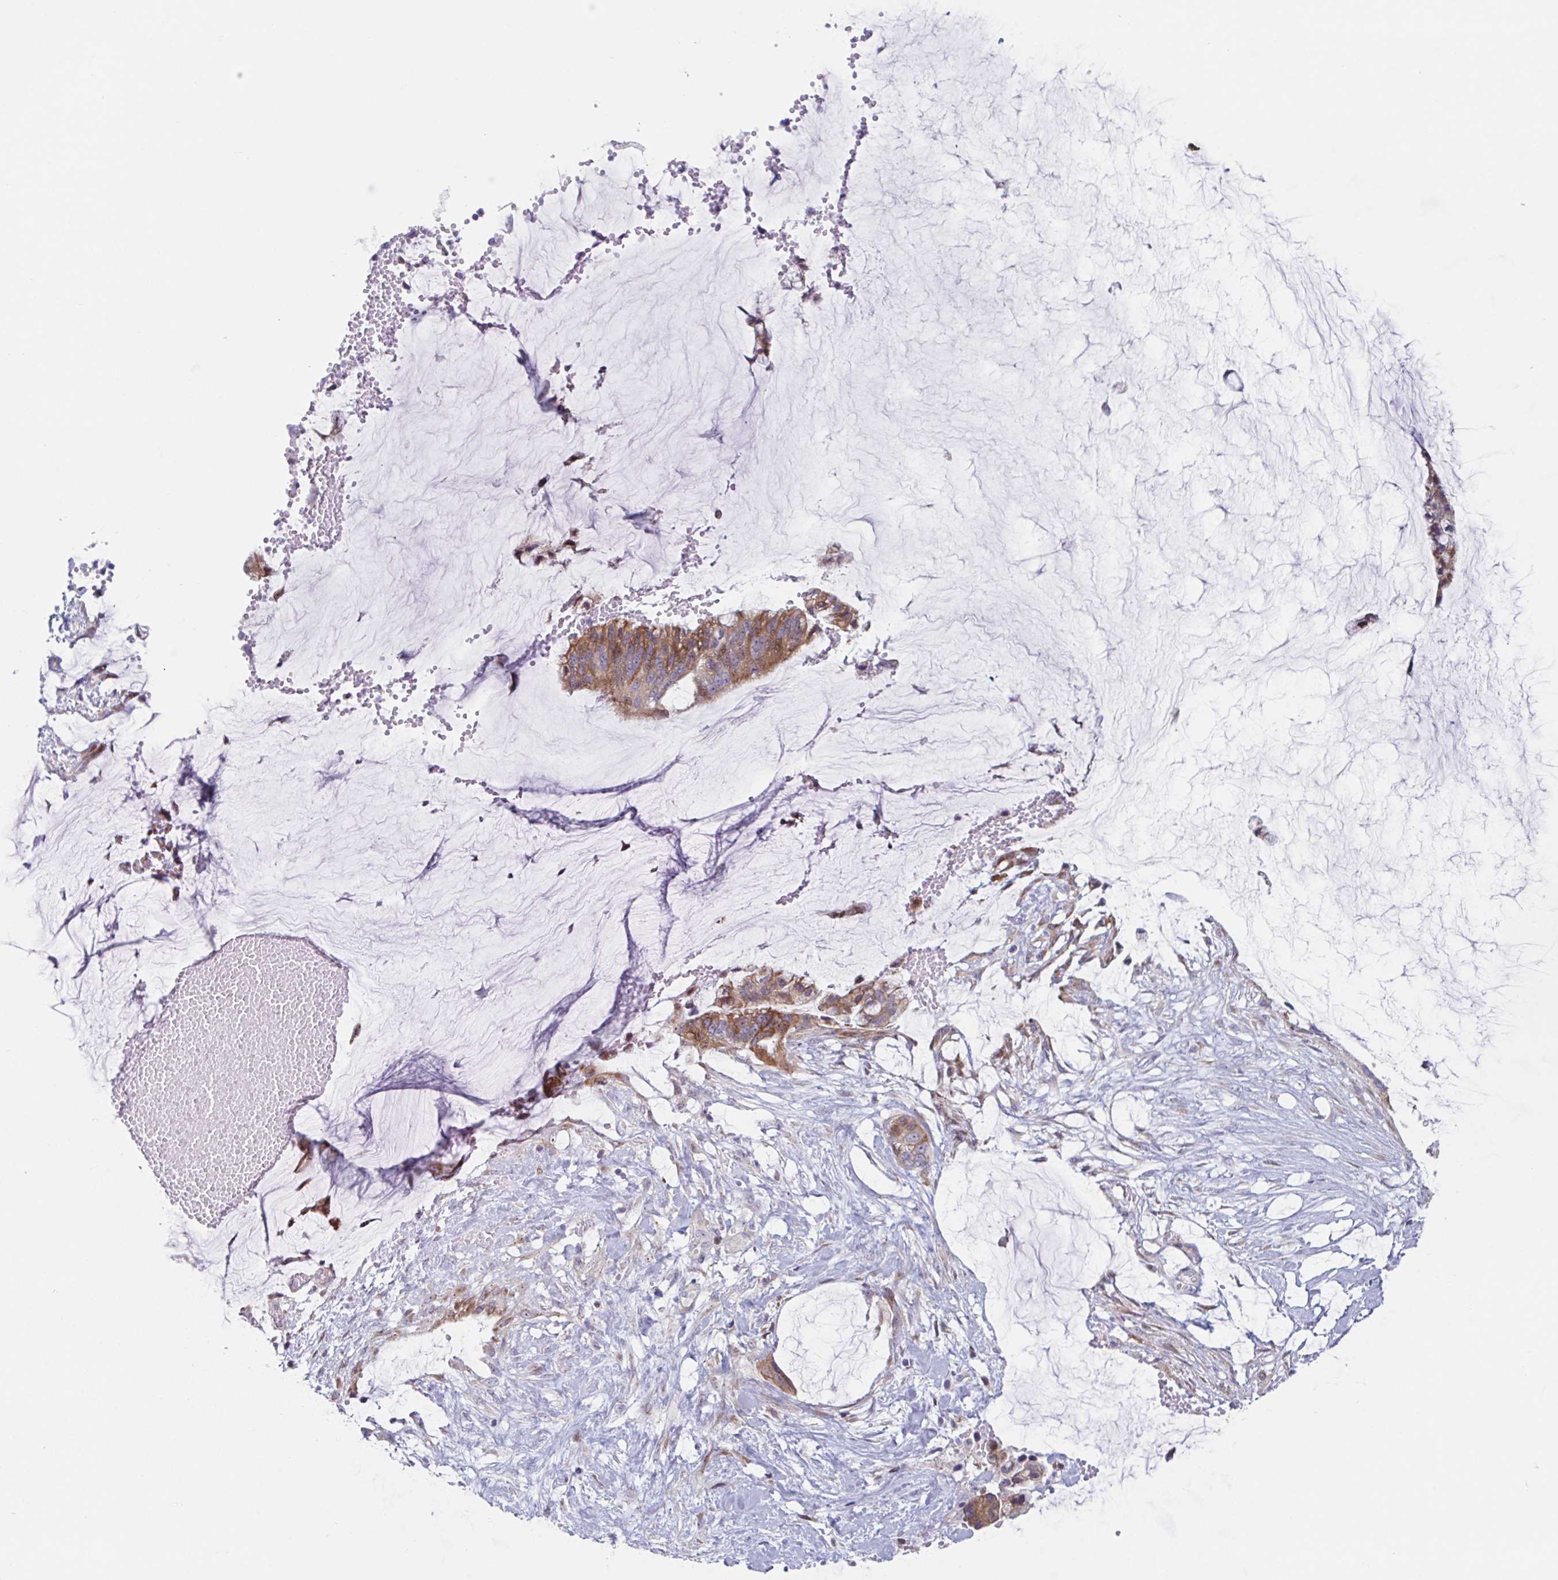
{"staining": {"intensity": "moderate", "quantity": ">75%", "location": "cytoplasmic/membranous"}, "tissue": "ovarian cancer", "cell_type": "Tumor cells", "image_type": "cancer", "snomed": [{"axis": "morphology", "description": "Cystadenocarcinoma, mucinous, NOS"}, {"axis": "topography", "description": "Ovary"}], "caption": "Immunohistochemical staining of human ovarian mucinous cystadenocarcinoma reveals moderate cytoplasmic/membranous protein expression in about >75% of tumor cells.", "gene": "DUXA", "patient": {"sex": "female", "age": 39}}